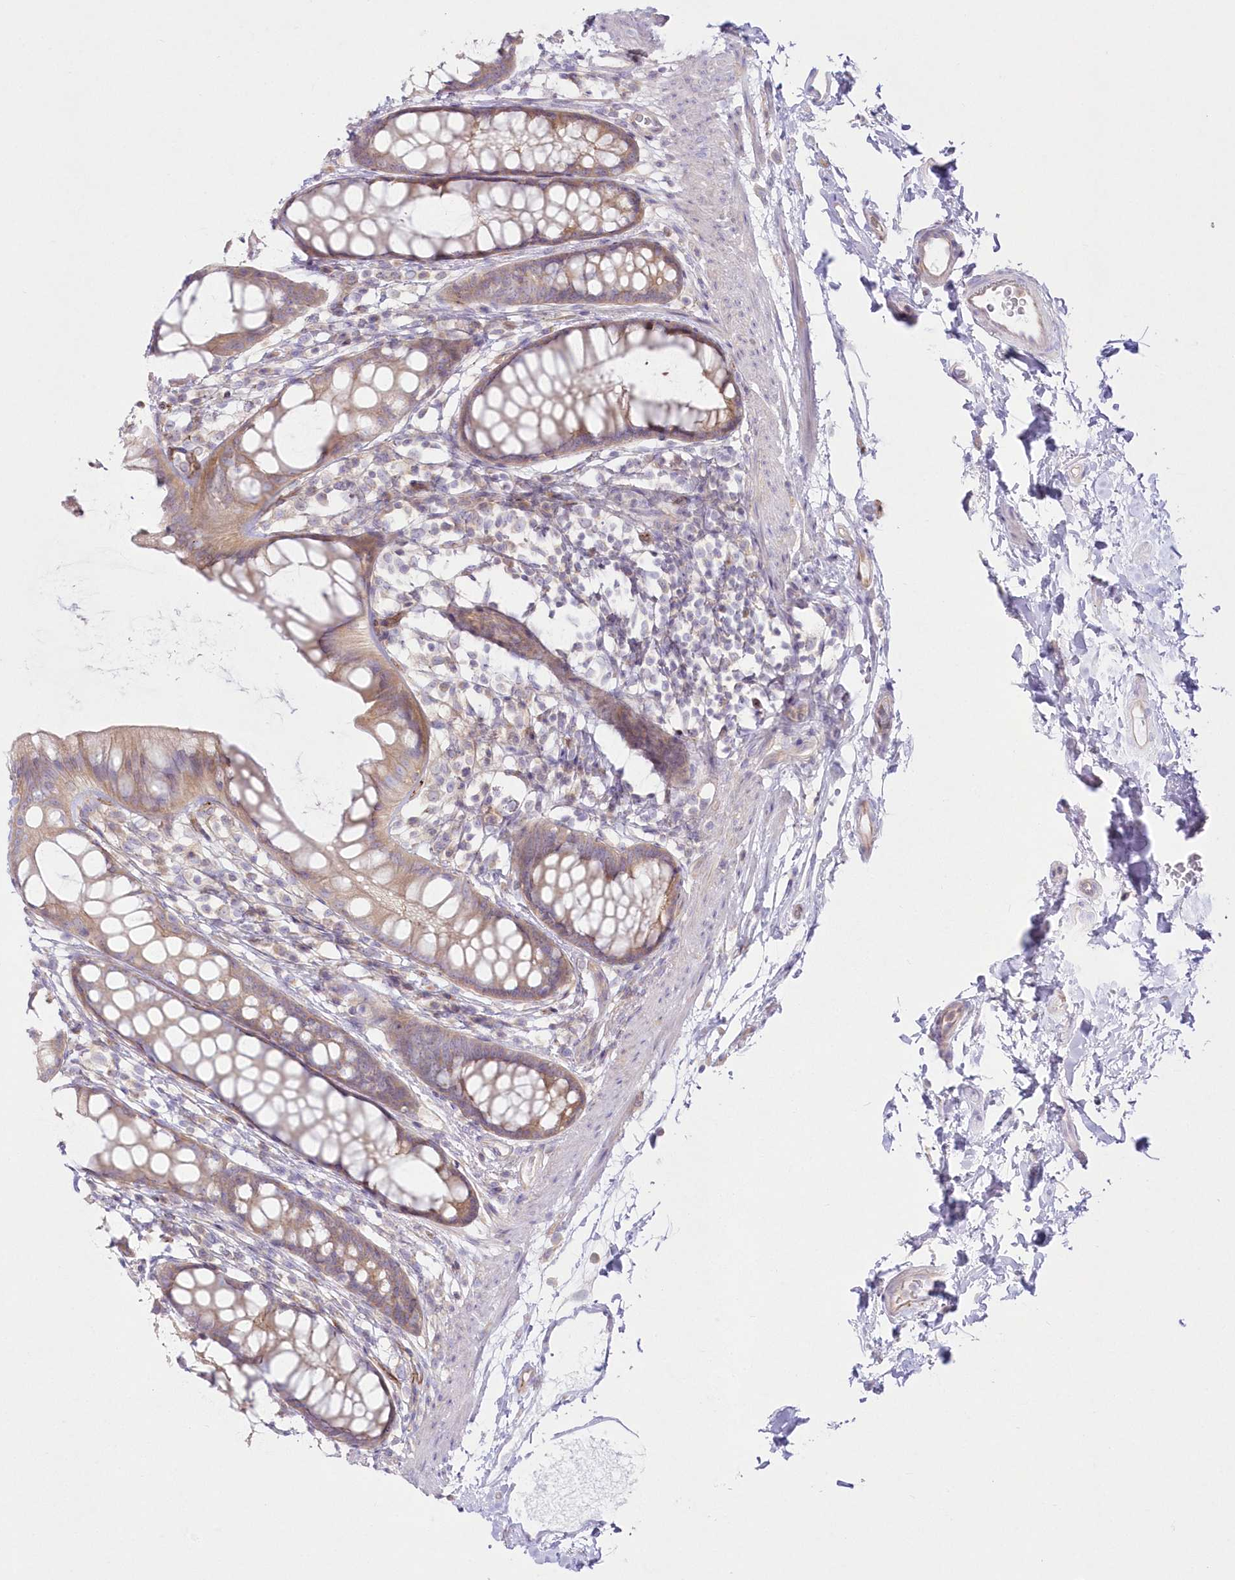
{"staining": {"intensity": "moderate", "quantity": ">75%", "location": "cytoplasmic/membranous"}, "tissue": "rectum", "cell_type": "Glandular cells", "image_type": "normal", "snomed": [{"axis": "morphology", "description": "Normal tissue, NOS"}, {"axis": "topography", "description": "Rectum"}], "caption": "Immunohistochemistry (IHC) of normal rectum demonstrates medium levels of moderate cytoplasmic/membranous expression in about >75% of glandular cells.", "gene": "ZNF843", "patient": {"sex": "female", "age": 65}}